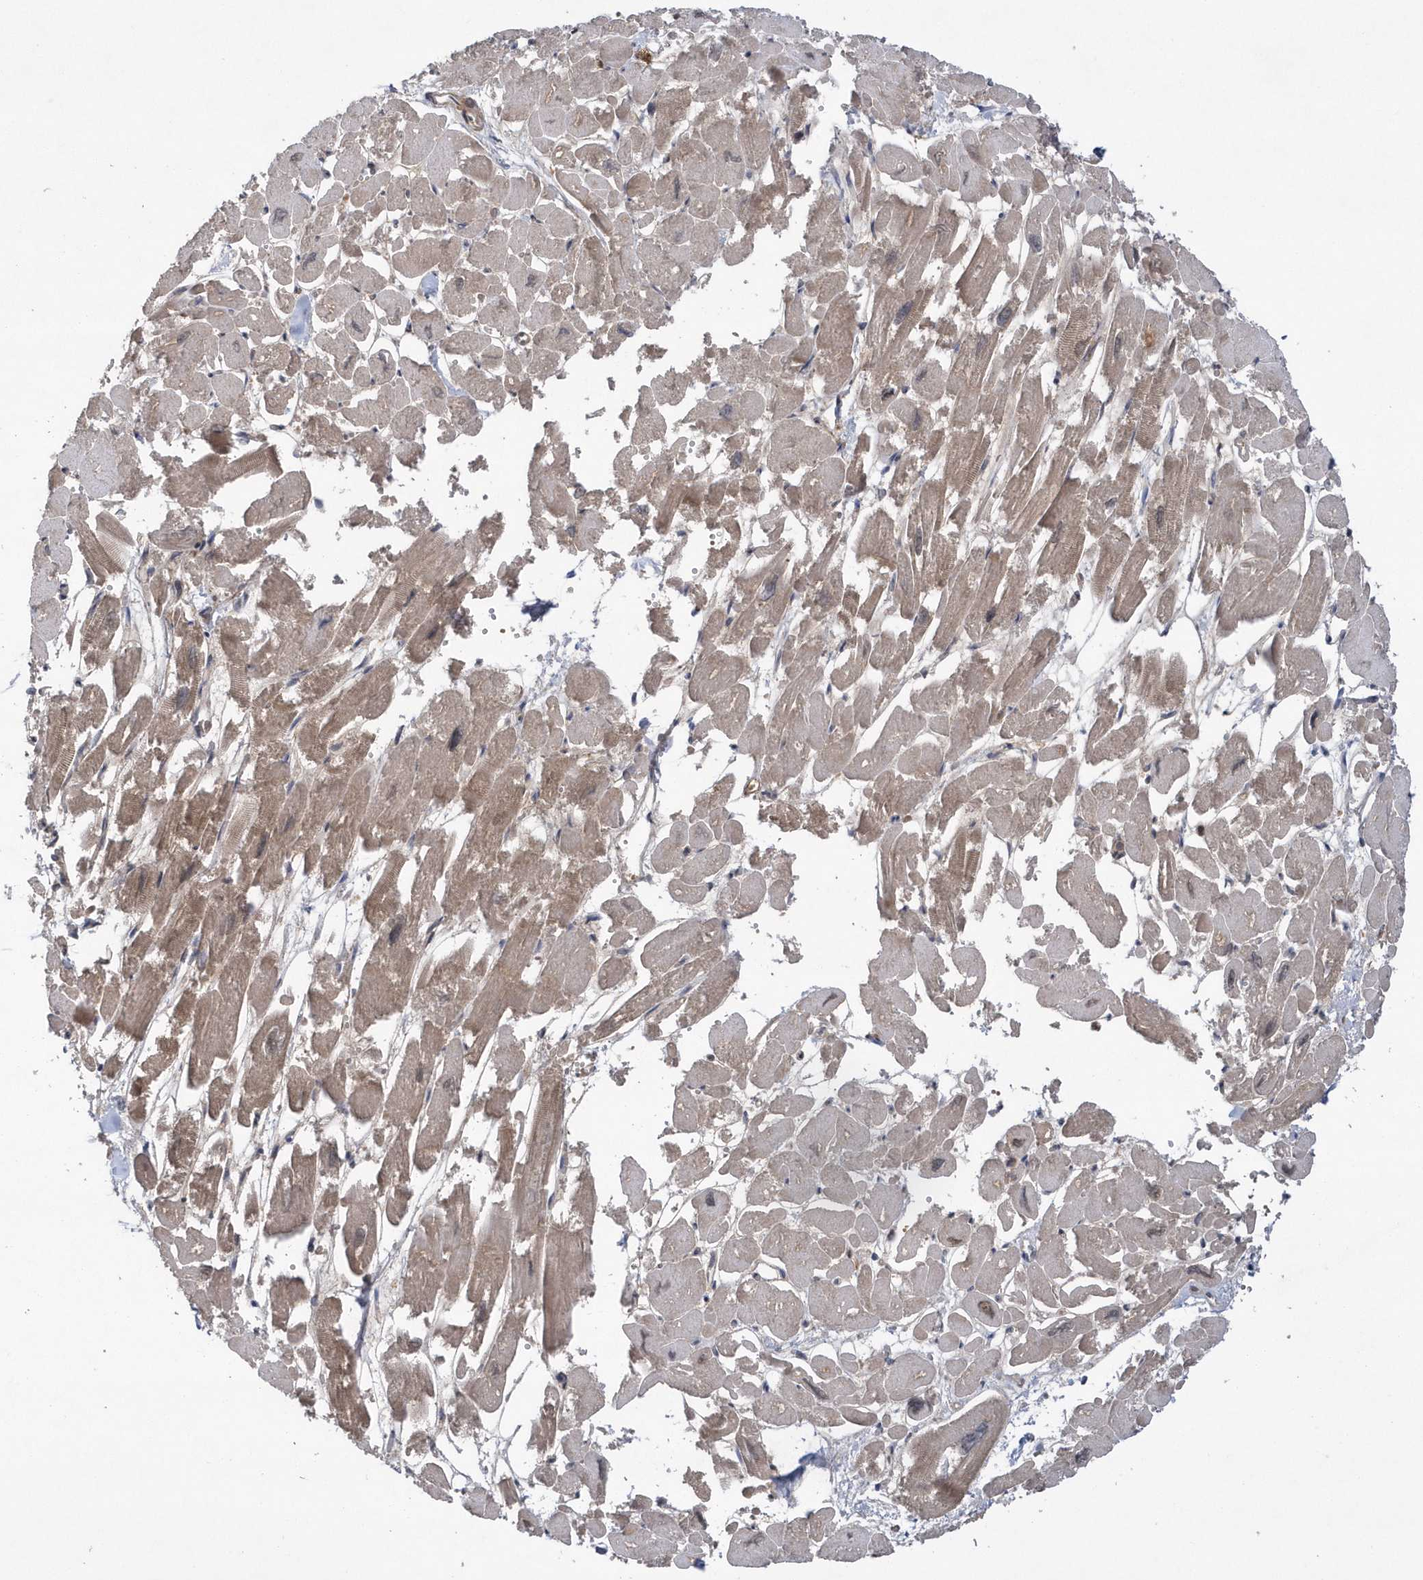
{"staining": {"intensity": "weak", "quantity": ">75%", "location": "cytoplasmic/membranous"}, "tissue": "heart muscle", "cell_type": "Cardiomyocytes", "image_type": "normal", "snomed": [{"axis": "morphology", "description": "Normal tissue, NOS"}, {"axis": "topography", "description": "Heart"}], "caption": "This micrograph reveals immunohistochemistry staining of normal human heart muscle, with low weak cytoplasmic/membranous expression in about >75% of cardiomyocytes.", "gene": "PAICS", "patient": {"sex": "male", "age": 54}}